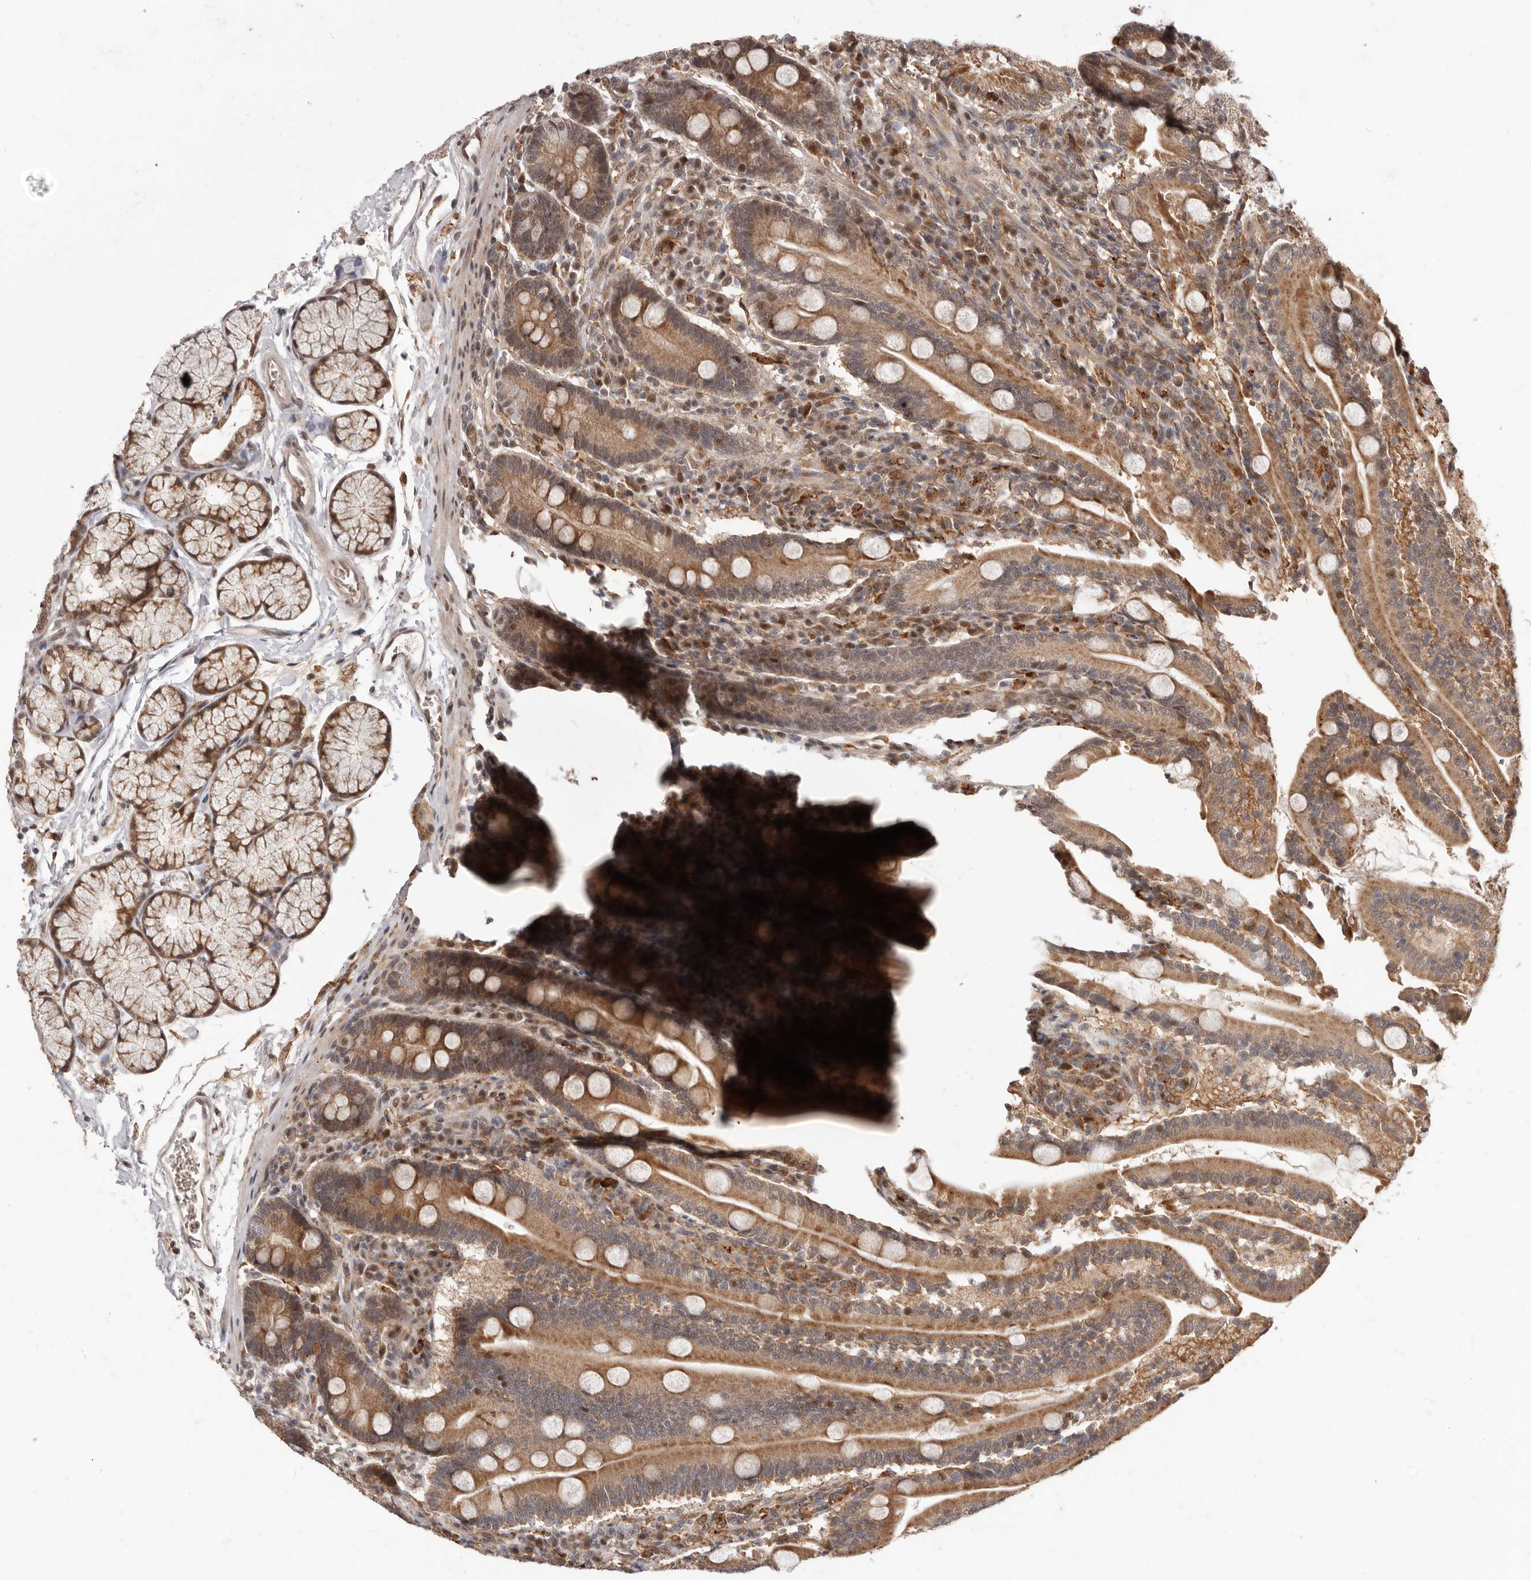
{"staining": {"intensity": "moderate", "quantity": ">75%", "location": "cytoplasmic/membranous,nuclear"}, "tissue": "duodenum", "cell_type": "Glandular cells", "image_type": "normal", "snomed": [{"axis": "morphology", "description": "Normal tissue, NOS"}, {"axis": "topography", "description": "Duodenum"}], "caption": "A medium amount of moderate cytoplasmic/membranous,nuclear positivity is present in about >75% of glandular cells in normal duodenum.", "gene": "NCOA3", "patient": {"sex": "male", "age": 35}}